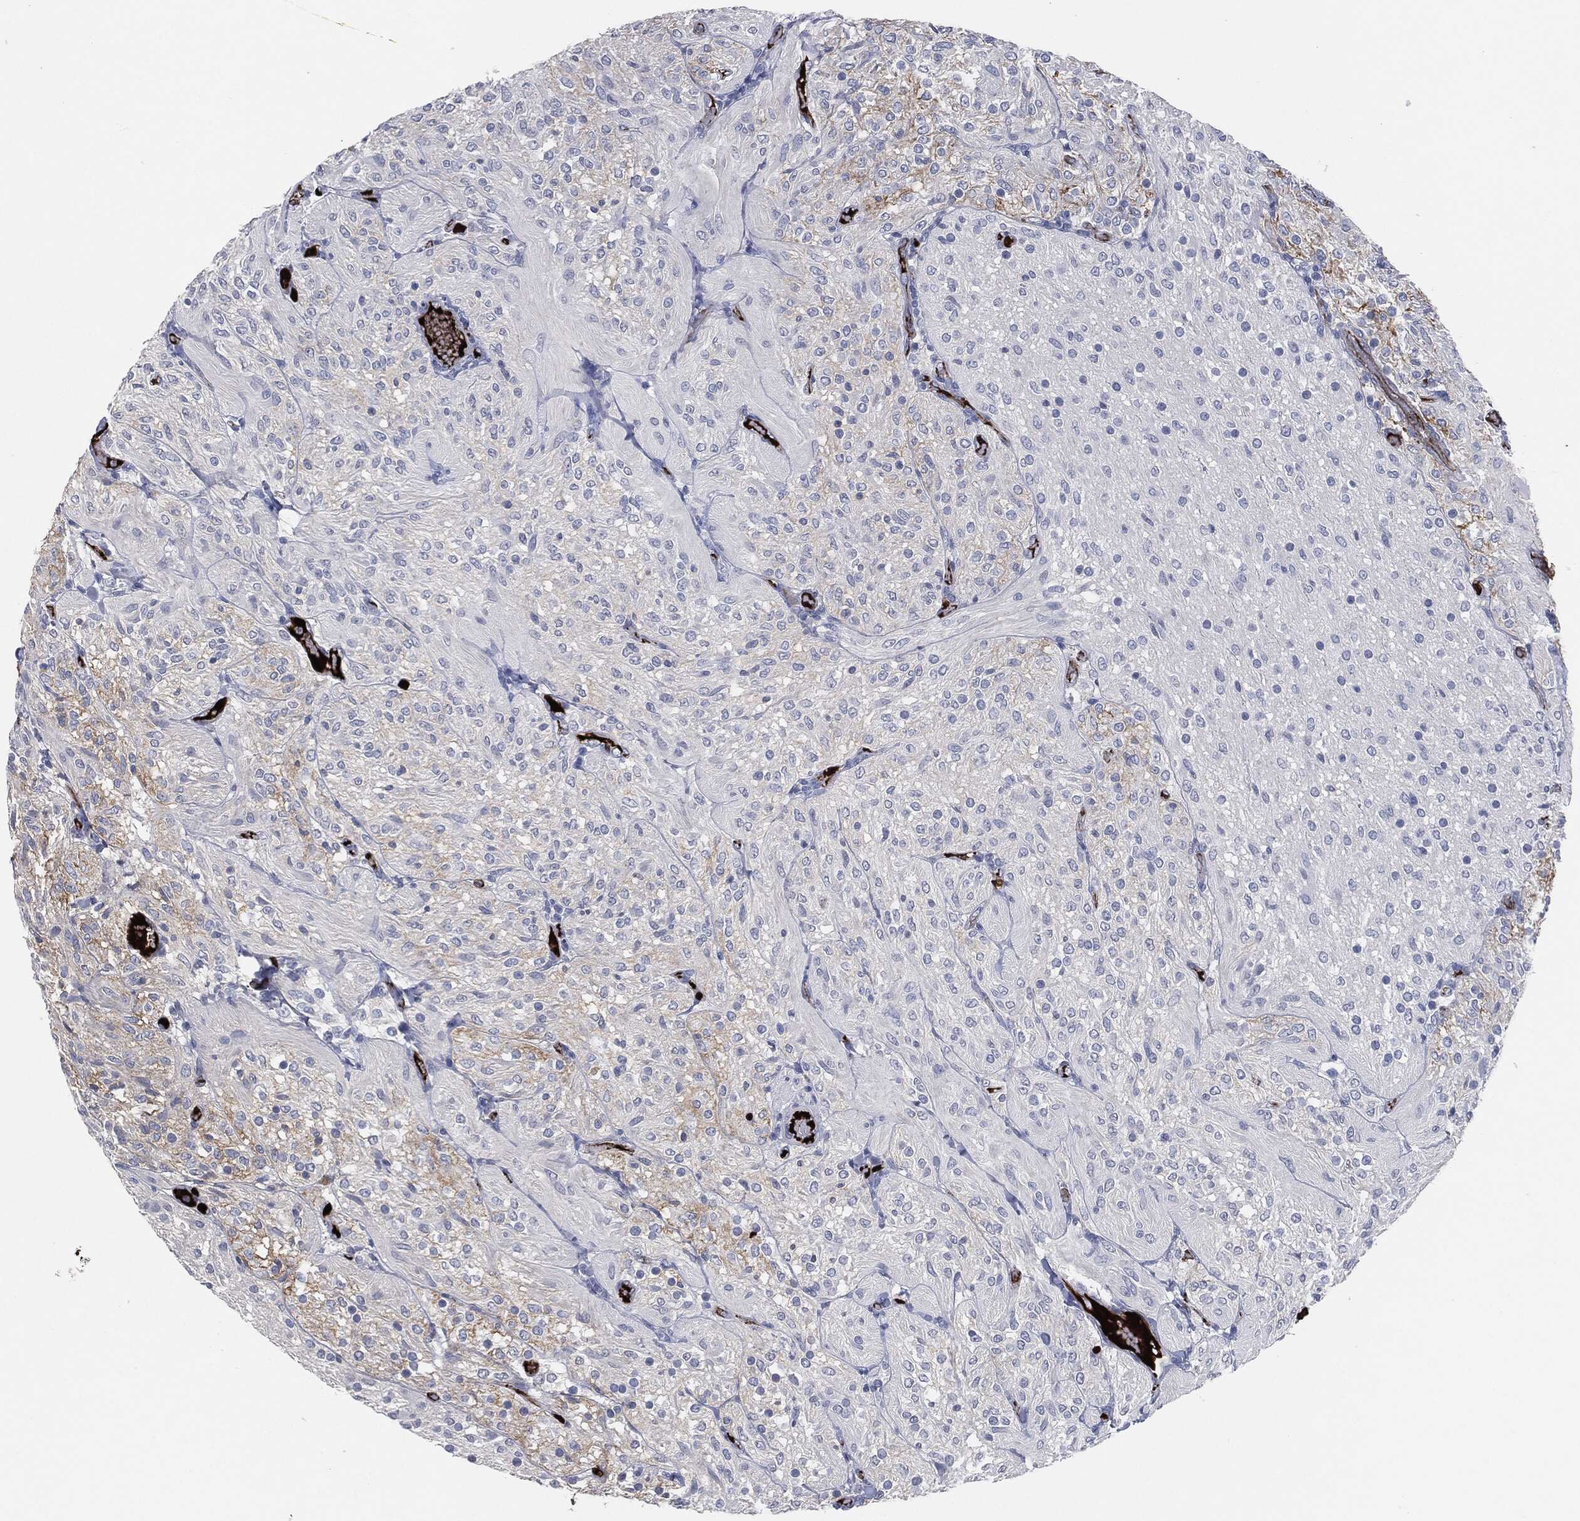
{"staining": {"intensity": "negative", "quantity": "none", "location": "none"}, "tissue": "glioma", "cell_type": "Tumor cells", "image_type": "cancer", "snomed": [{"axis": "morphology", "description": "Glioma, malignant, Low grade"}, {"axis": "topography", "description": "Brain"}], "caption": "A micrograph of human low-grade glioma (malignant) is negative for staining in tumor cells. The staining is performed using DAB brown chromogen with nuclei counter-stained in using hematoxylin.", "gene": "APOB", "patient": {"sex": "male", "age": 3}}